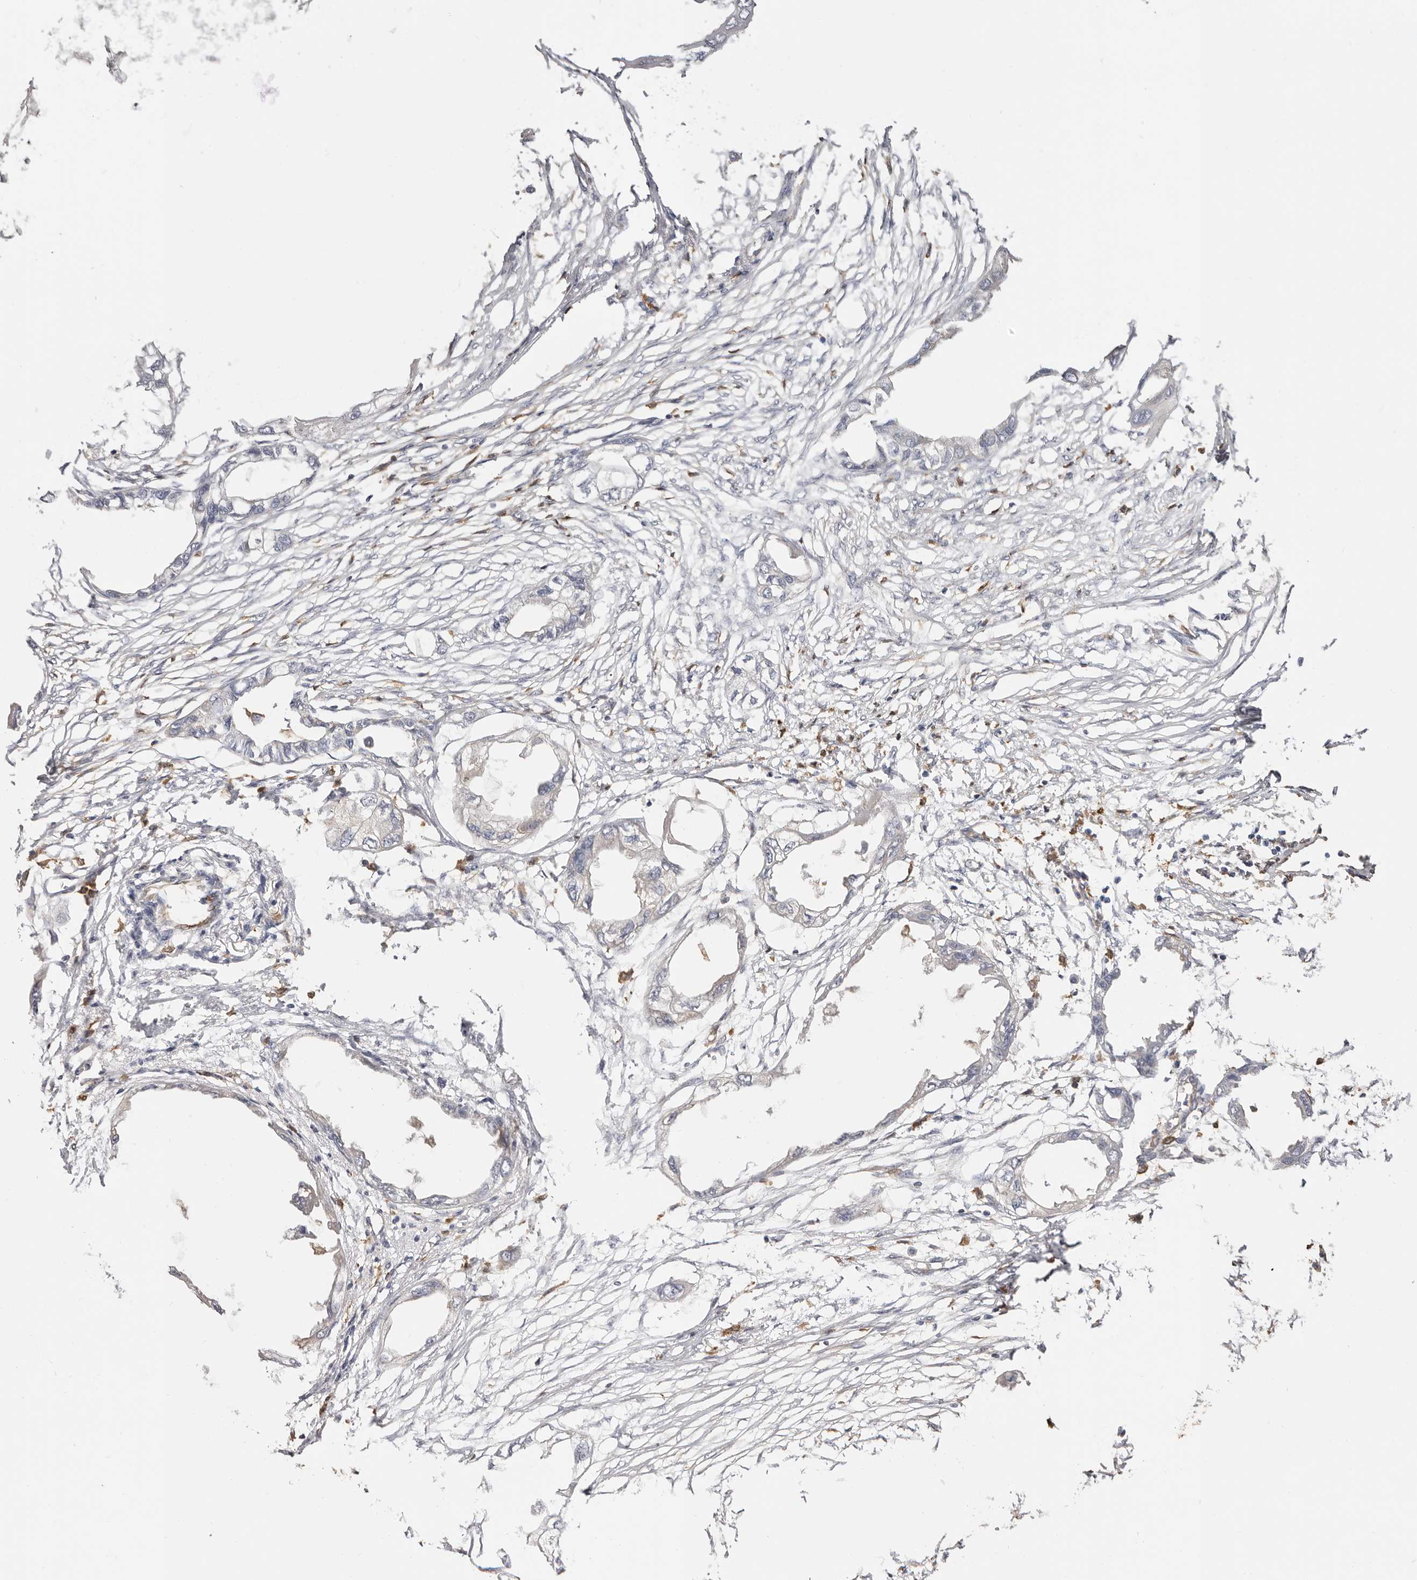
{"staining": {"intensity": "negative", "quantity": "none", "location": "none"}, "tissue": "endometrial cancer", "cell_type": "Tumor cells", "image_type": "cancer", "snomed": [{"axis": "morphology", "description": "Adenocarcinoma, NOS"}, {"axis": "morphology", "description": "Adenocarcinoma, metastatic, NOS"}, {"axis": "topography", "description": "Adipose tissue"}, {"axis": "topography", "description": "Endometrium"}], "caption": "A high-resolution photomicrograph shows IHC staining of endometrial adenocarcinoma, which demonstrates no significant positivity in tumor cells. The staining is performed using DAB brown chromogen with nuclei counter-stained in using hematoxylin.", "gene": "LAP3", "patient": {"sex": "female", "age": 67}}